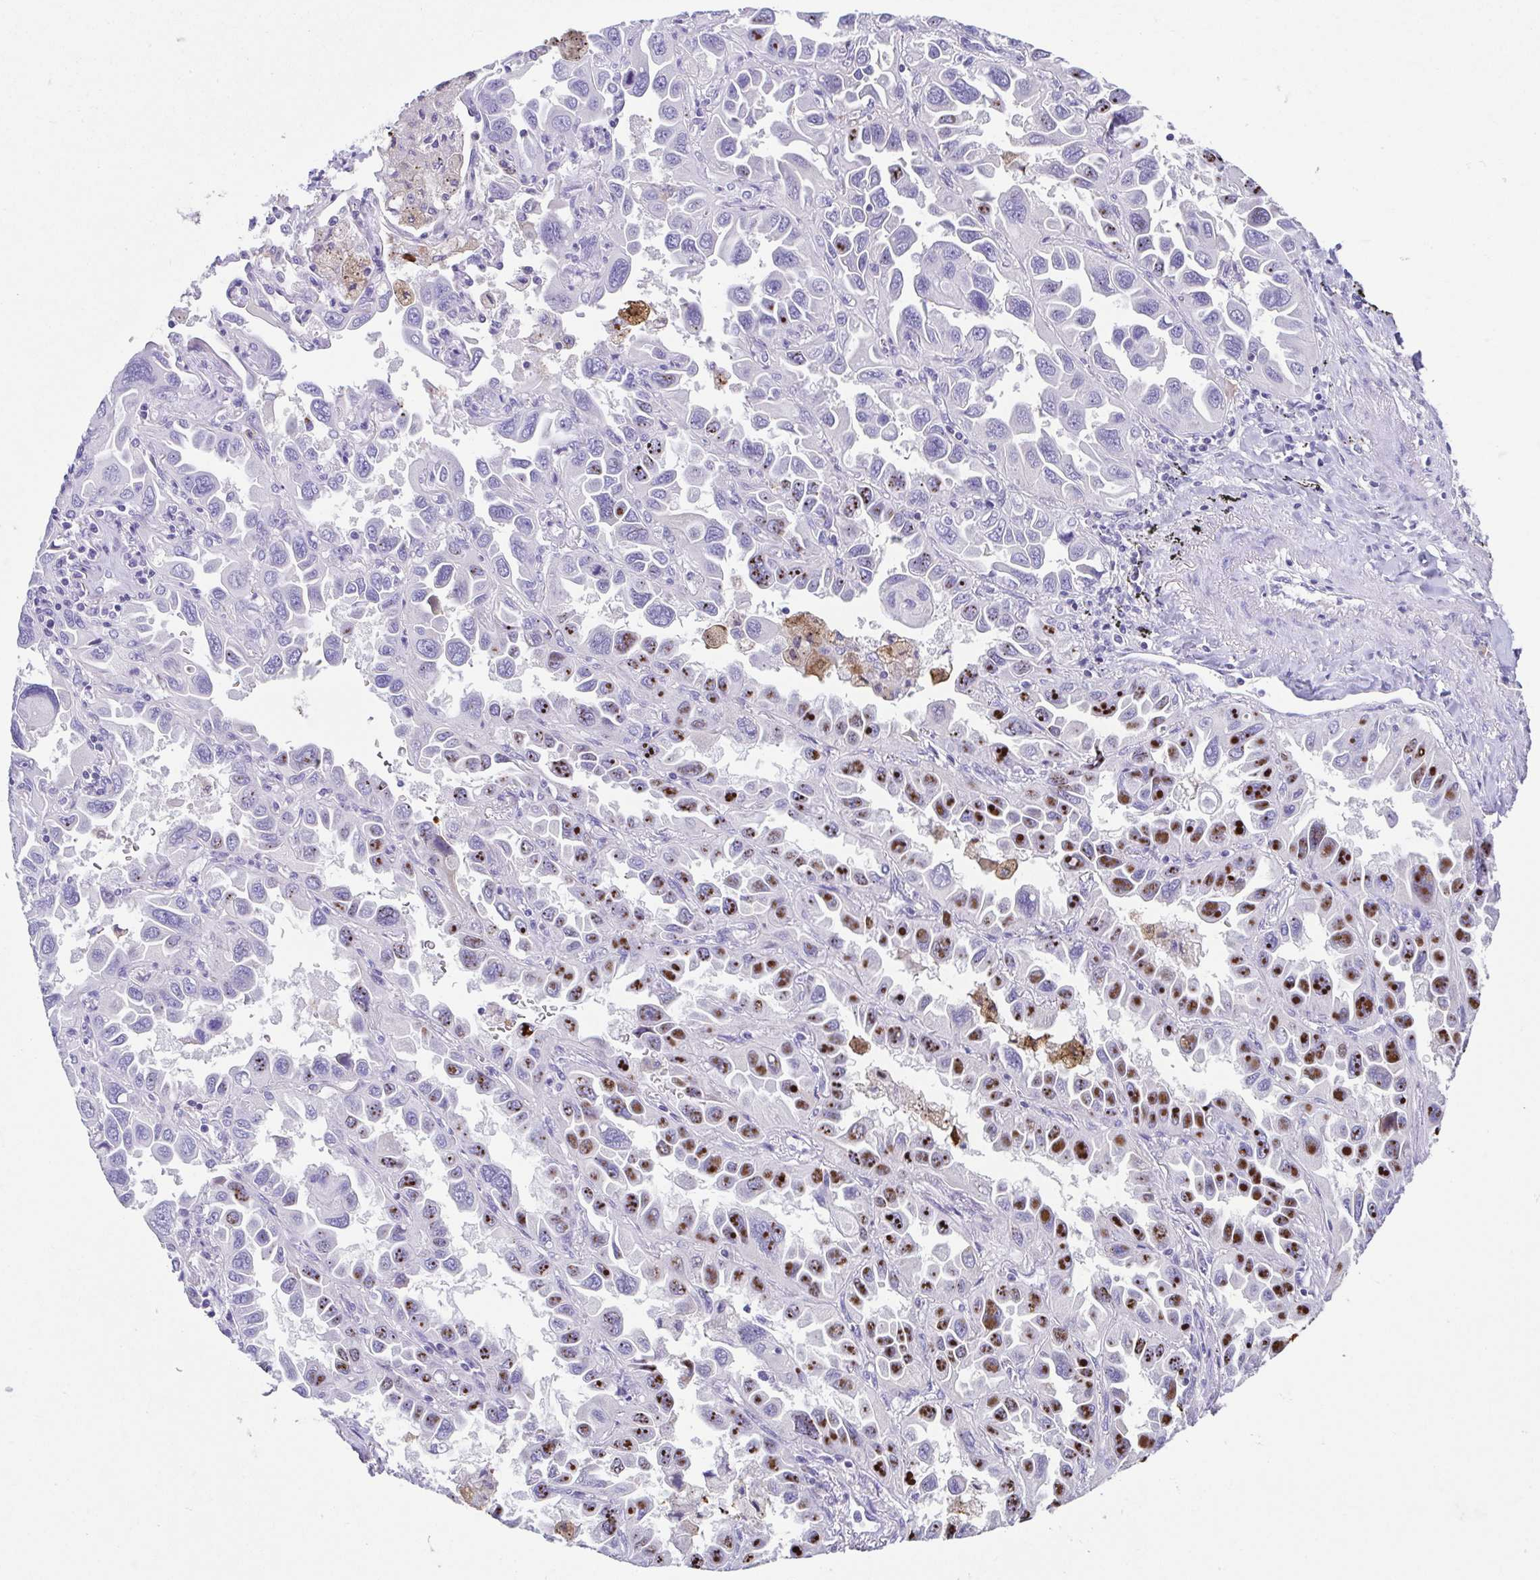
{"staining": {"intensity": "strong", "quantity": "25%-75%", "location": "nuclear"}, "tissue": "lung cancer", "cell_type": "Tumor cells", "image_type": "cancer", "snomed": [{"axis": "morphology", "description": "Adenocarcinoma, NOS"}, {"axis": "topography", "description": "Lung"}], "caption": "IHC of human lung cancer (adenocarcinoma) exhibits high levels of strong nuclear positivity in about 25%-75% of tumor cells.", "gene": "ARPP21", "patient": {"sex": "male", "age": 64}}